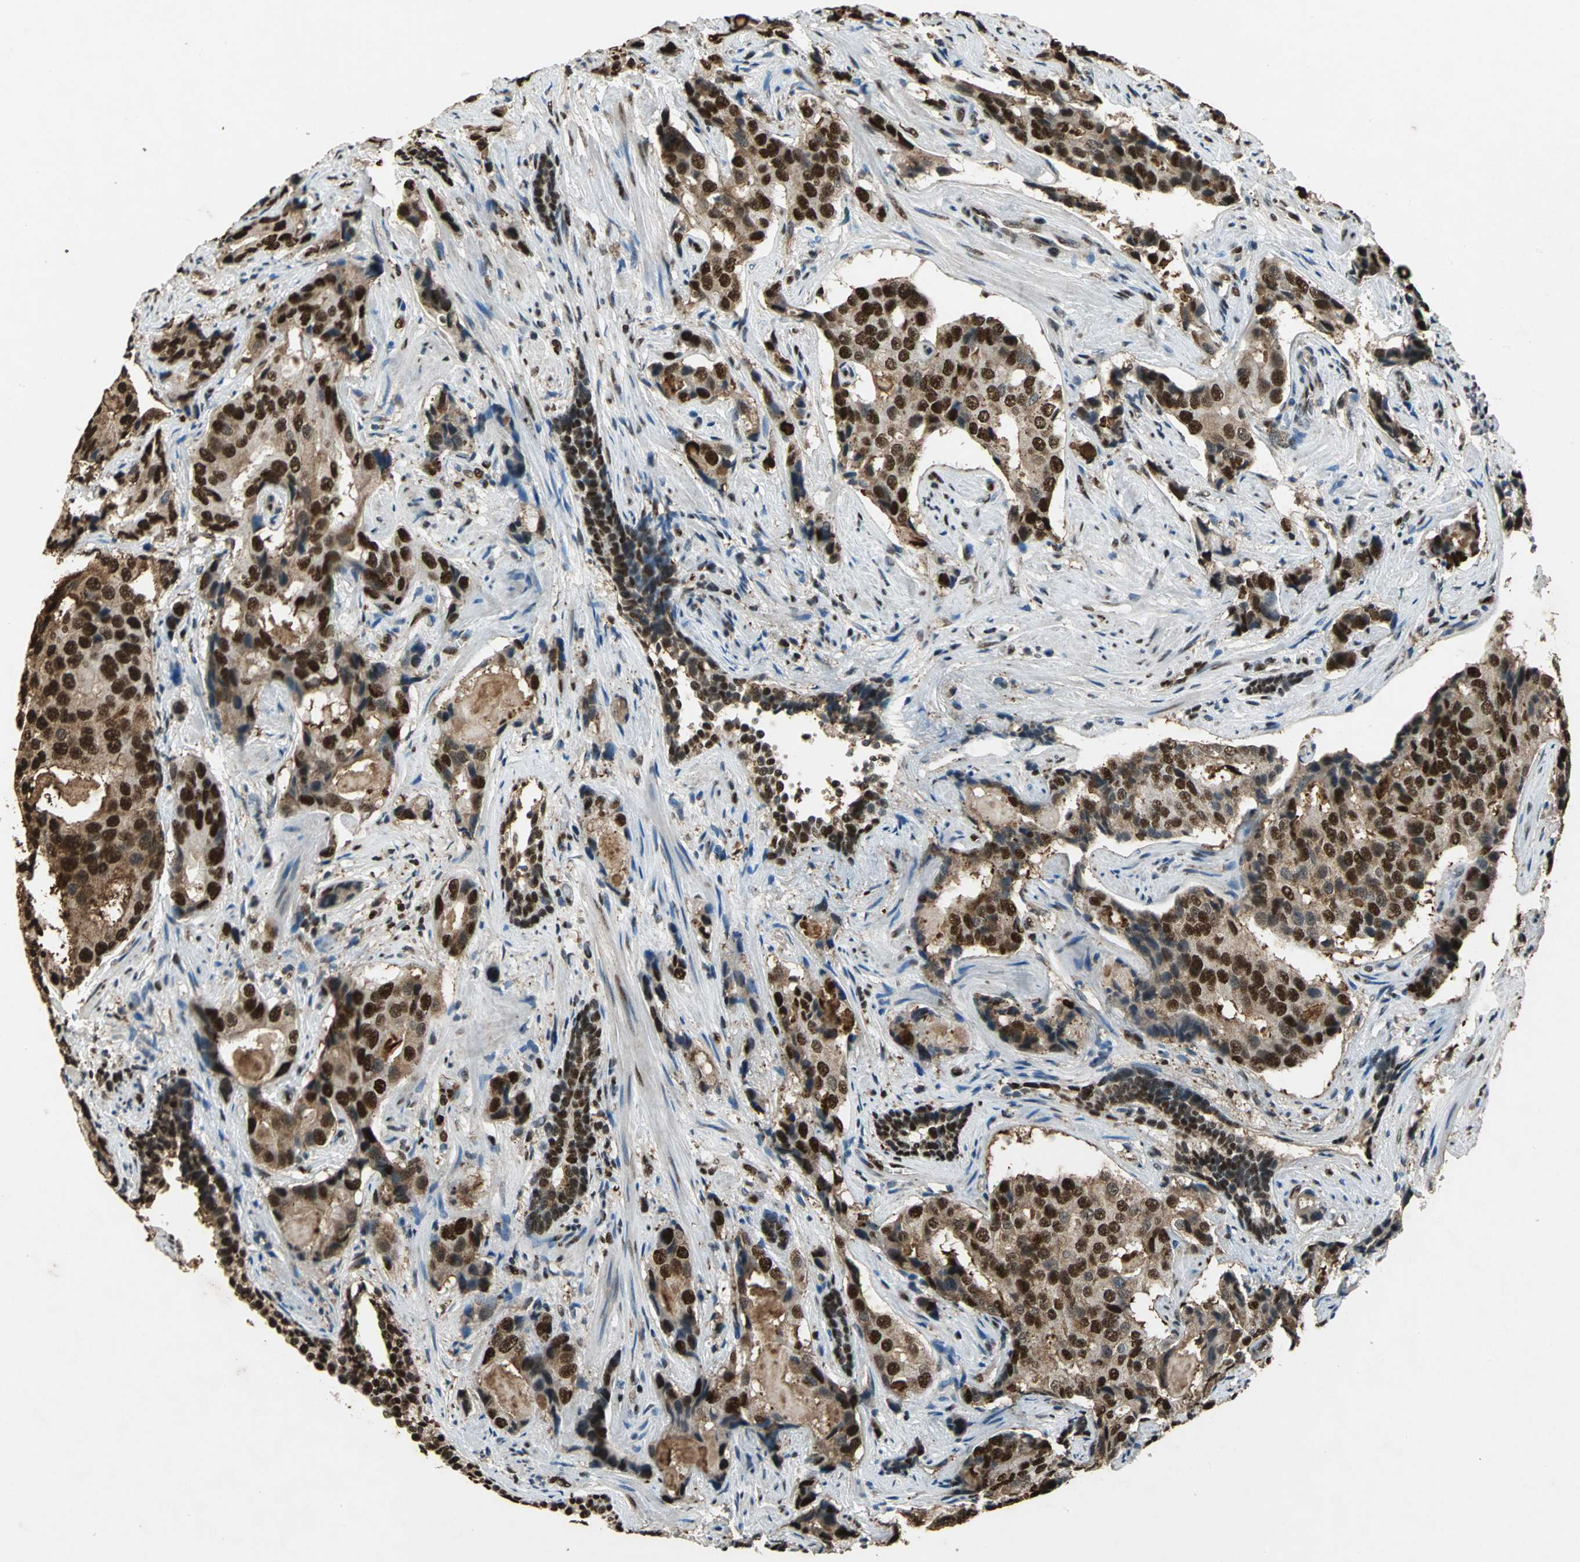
{"staining": {"intensity": "strong", "quantity": ">75%", "location": "cytoplasmic/membranous,nuclear"}, "tissue": "prostate cancer", "cell_type": "Tumor cells", "image_type": "cancer", "snomed": [{"axis": "morphology", "description": "Adenocarcinoma, High grade"}, {"axis": "topography", "description": "Prostate"}], "caption": "Immunohistochemical staining of prostate cancer (adenocarcinoma (high-grade)) shows high levels of strong cytoplasmic/membranous and nuclear staining in about >75% of tumor cells. (DAB (3,3'-diaminobenzidine) IHC, brown staining for protein, blue staining for nuclei).", "gene": "ANP32A", "patient": {"sex": "male", "age": 58}}